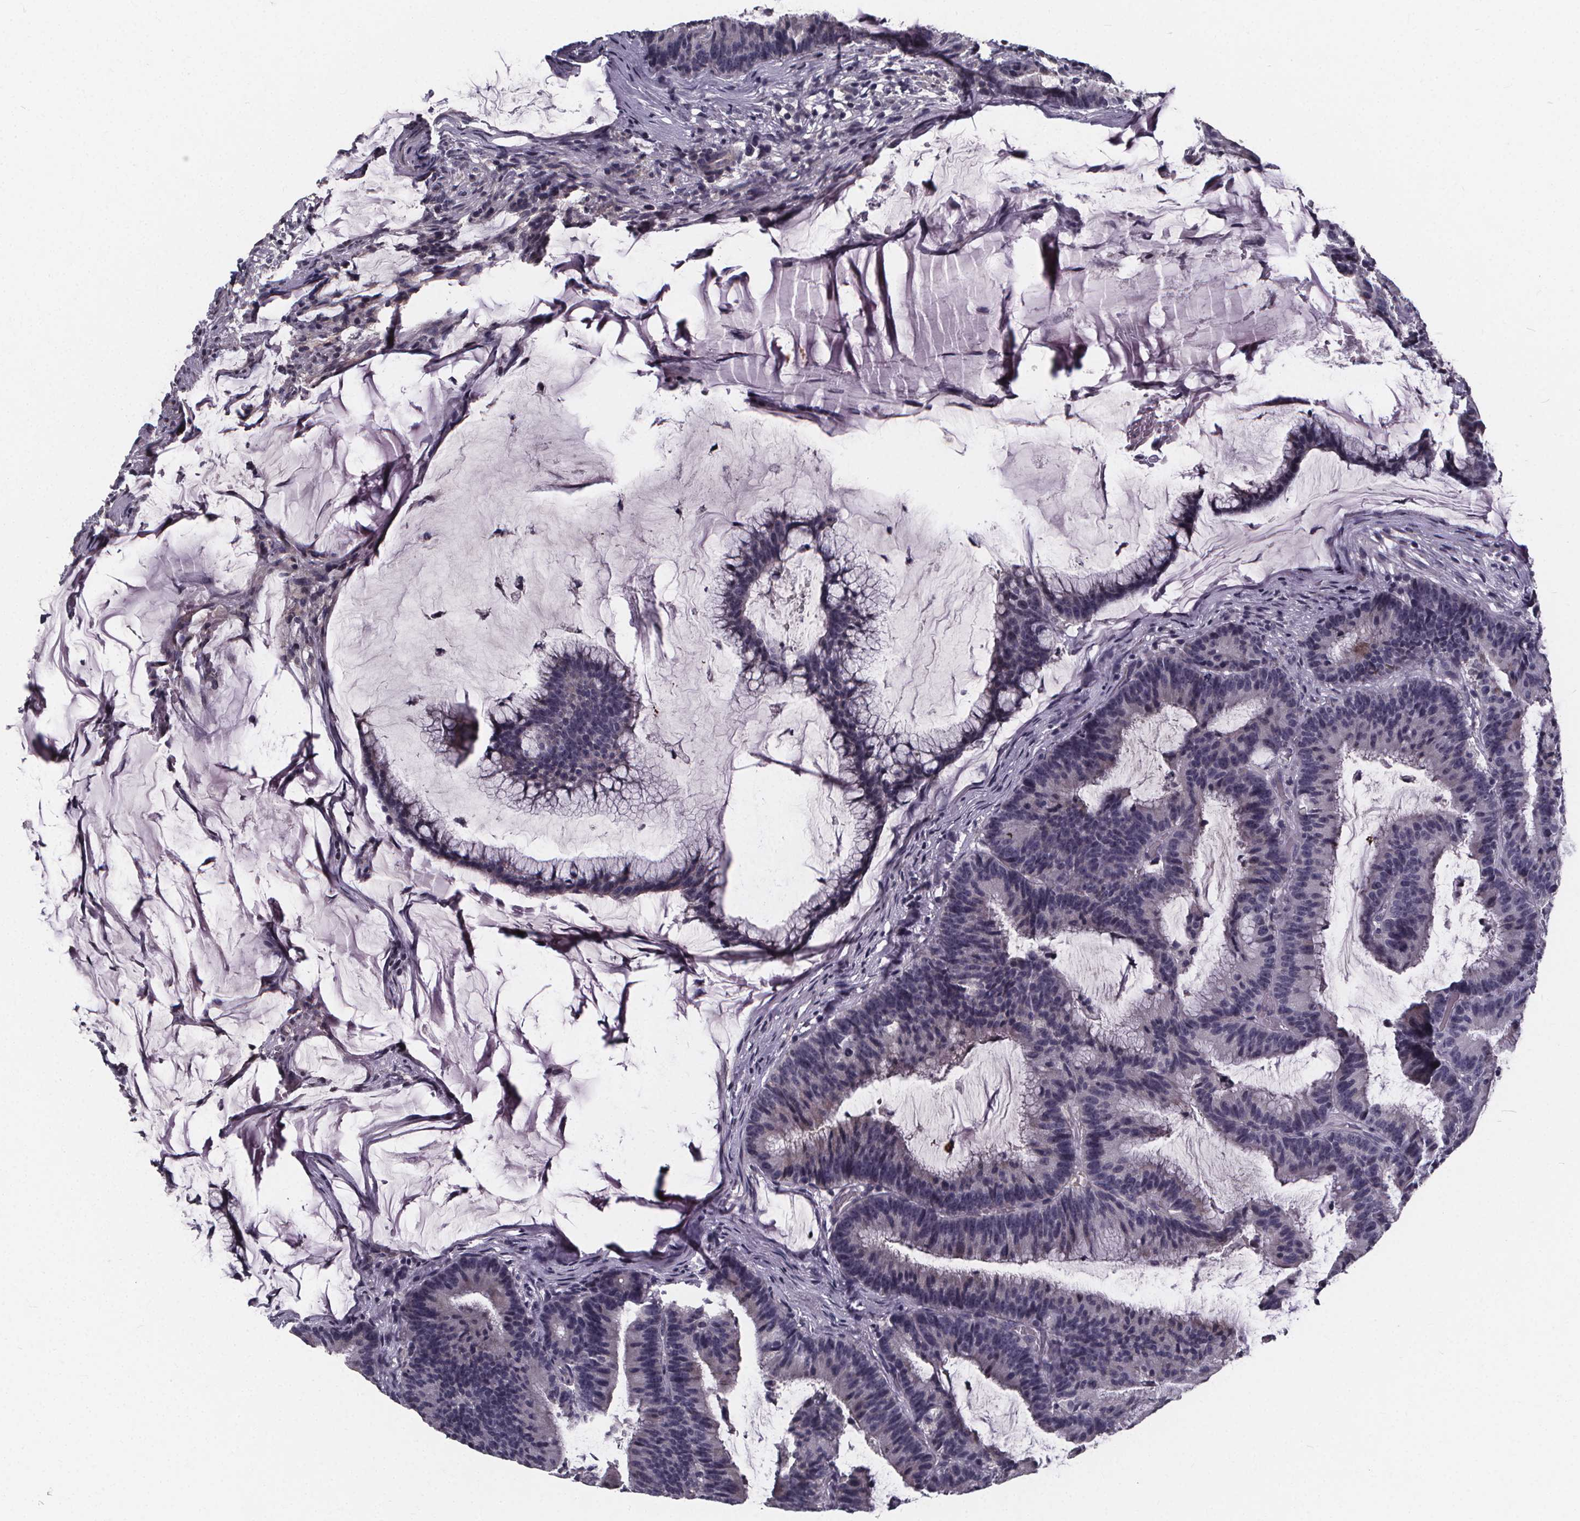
{"staining": {"intensity": "negative", "quantity": "none", "location": "none"}, "tissue": "colorectal cancer", "cell_type": "Tumor cells", "image_type": "cancer", "snomed": [{"axis": "morphology", "description": "Adenocarcinoma, NOS"}, {"axis": "topography", "description": "Colon"}], "caption": "This is an IHC image of adenocarcinoma (colorectal). There is no staining in tumor cells.", "gene": "AGT", "patient": {"sex": "female", "age": 78}}